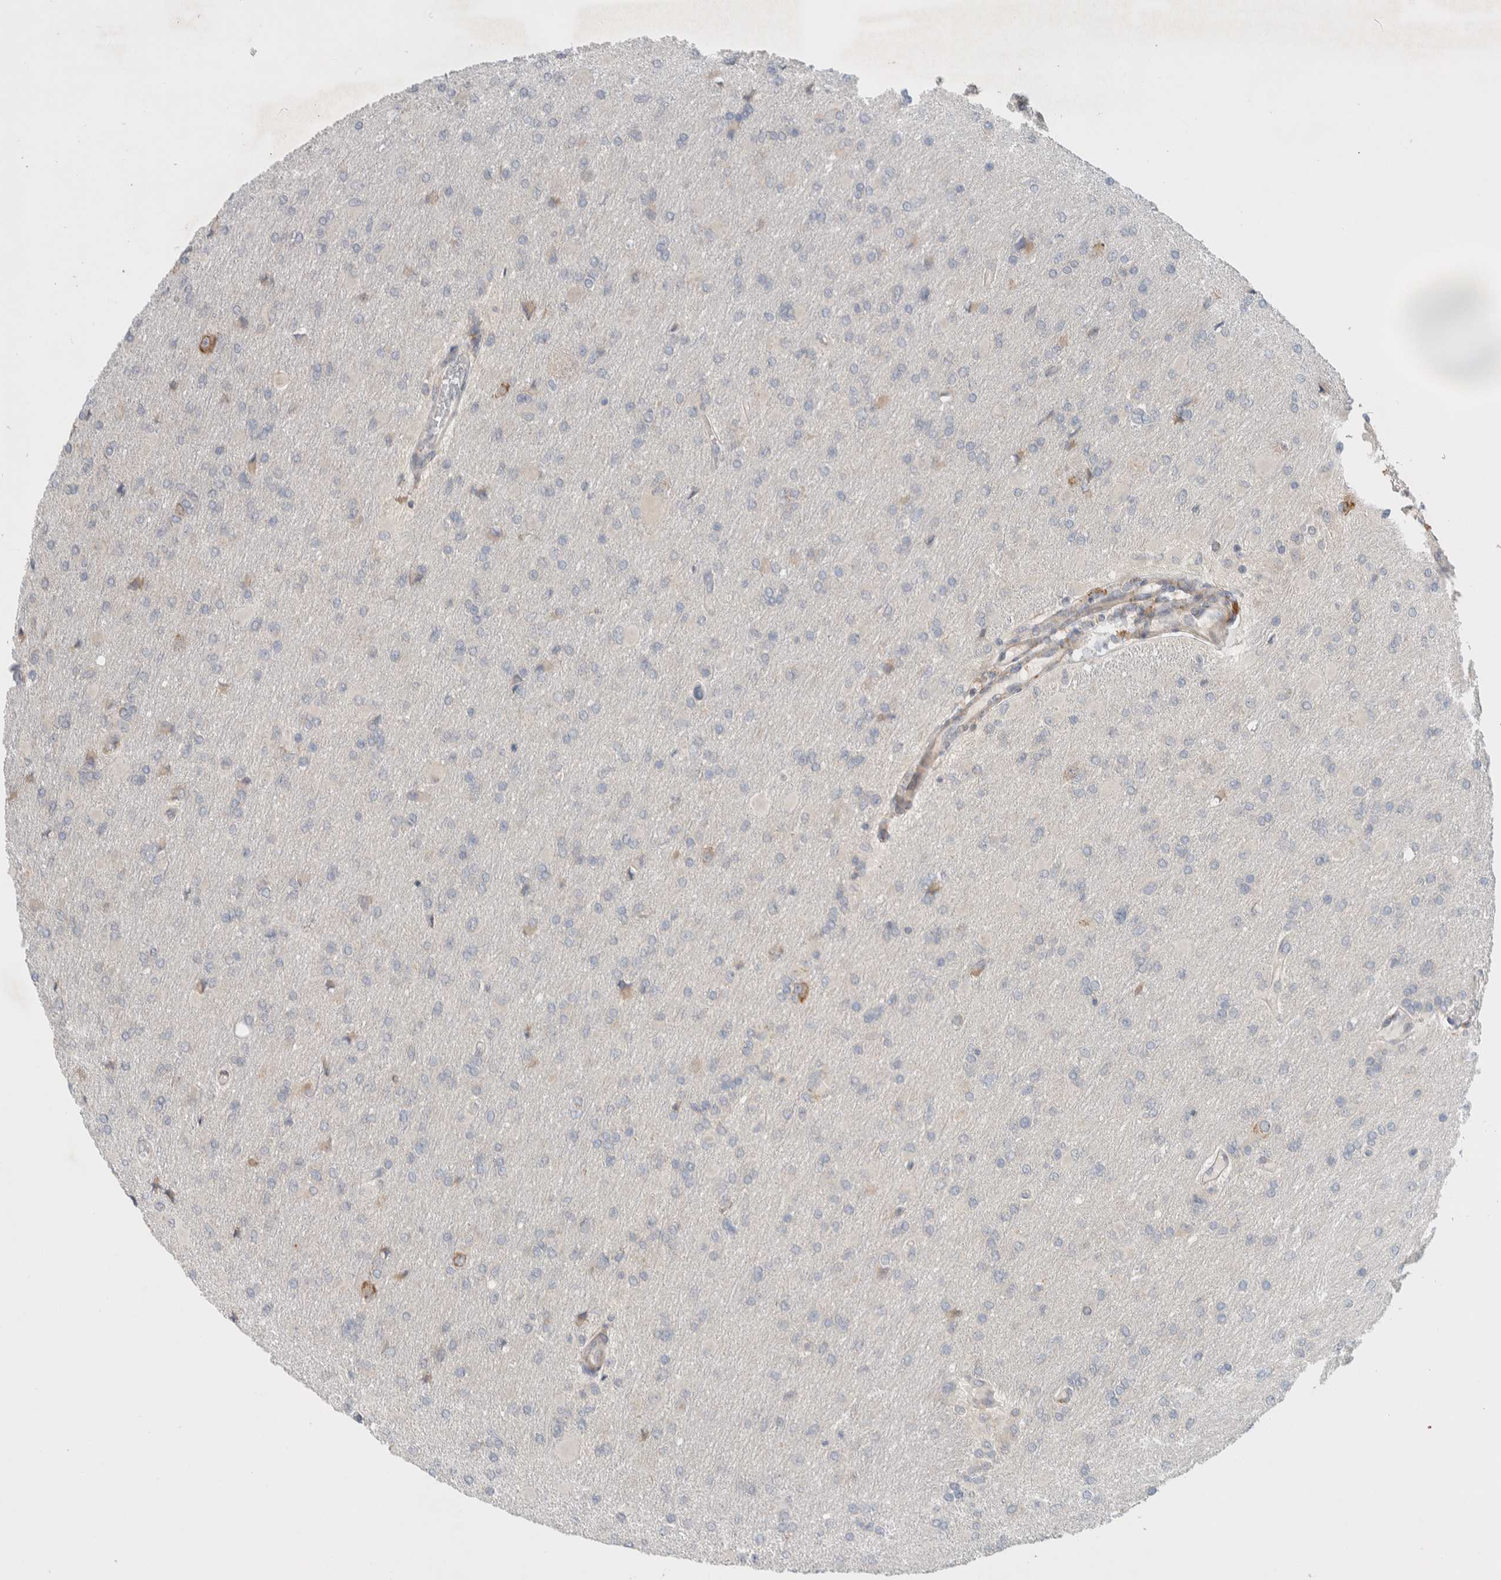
{"staining": {"intensity": "negative", "quantity": "none", "location": "none"}, "tissue": "glioma", "cell_type": "Tumor cells", "image_type": "cancer", "snomed": [{"axis": "morphology", "description": "Glioma, malignant, High grade"}, {"axis": "topography", "description": "Cerebral cortex"}], "caption": "High power microscopy histopathology image of an immunohistochemistry (IHC) histopathology image of glioma, revealing no significant positivity in tumor cells. (IHC, brightfield microscopy, high magnification).", "gene": "ADCY8", "patient": {"sex": "female", "age": 36}}